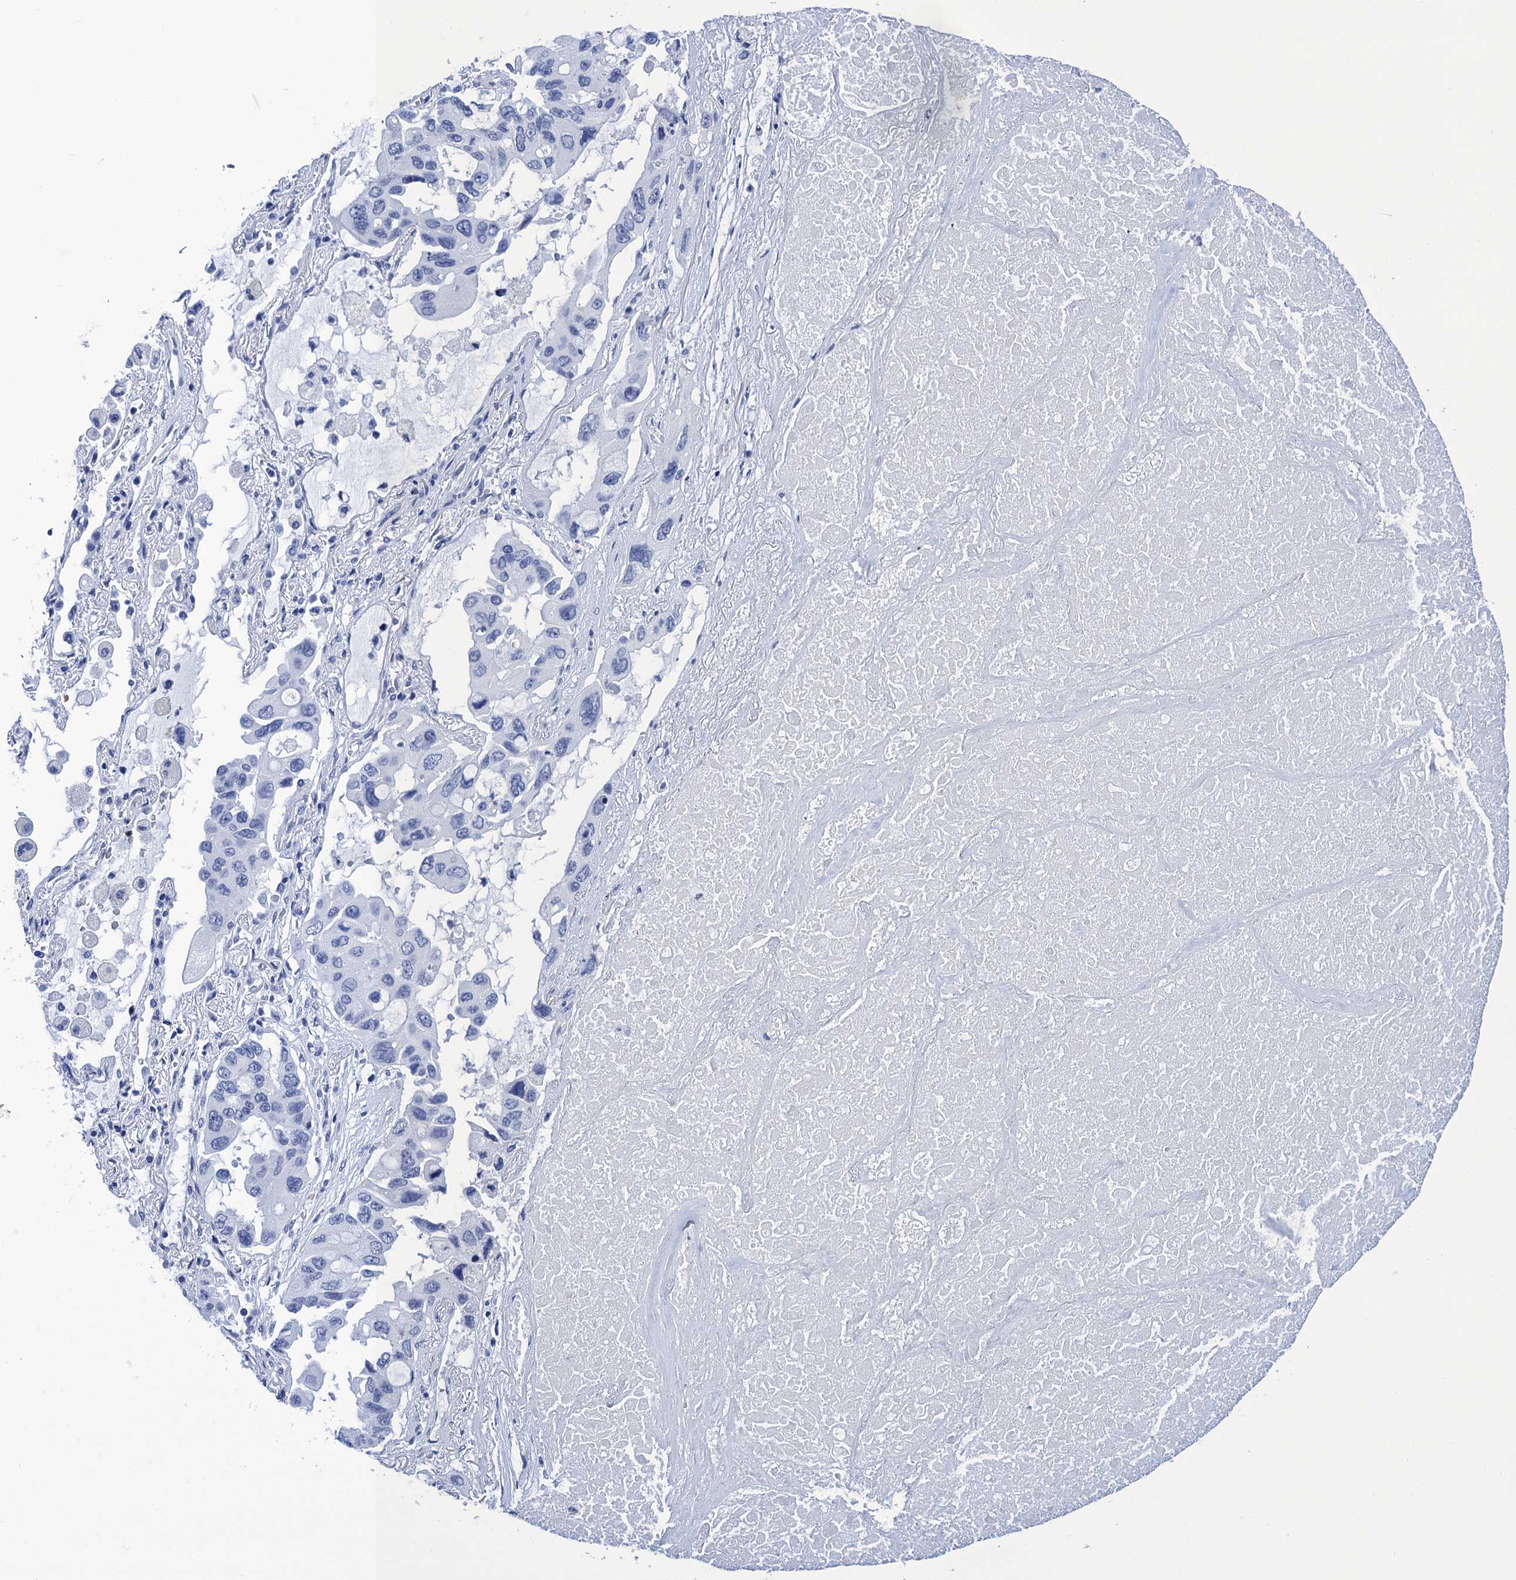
{"staining": {"intensity": "negative", "quantity": "none", "location": "none"}, "tissue": "lung cancer", "cell_type": "Tumor cells", "image_type": "cancer", "snomed": [{"axis": "morphology", "description": "Squamous cell carcinoma, NOS"}, {"axis": "topography", "description": "Lung"}], "caption": "A high-resolution photomicrograph shows IHC staining of lung cancer (squamous cell carcinoma), which exhibits no significant positivity in tumor cells.", "gene": "METTL25", "patient": {"sex": "female", "age": 73}}